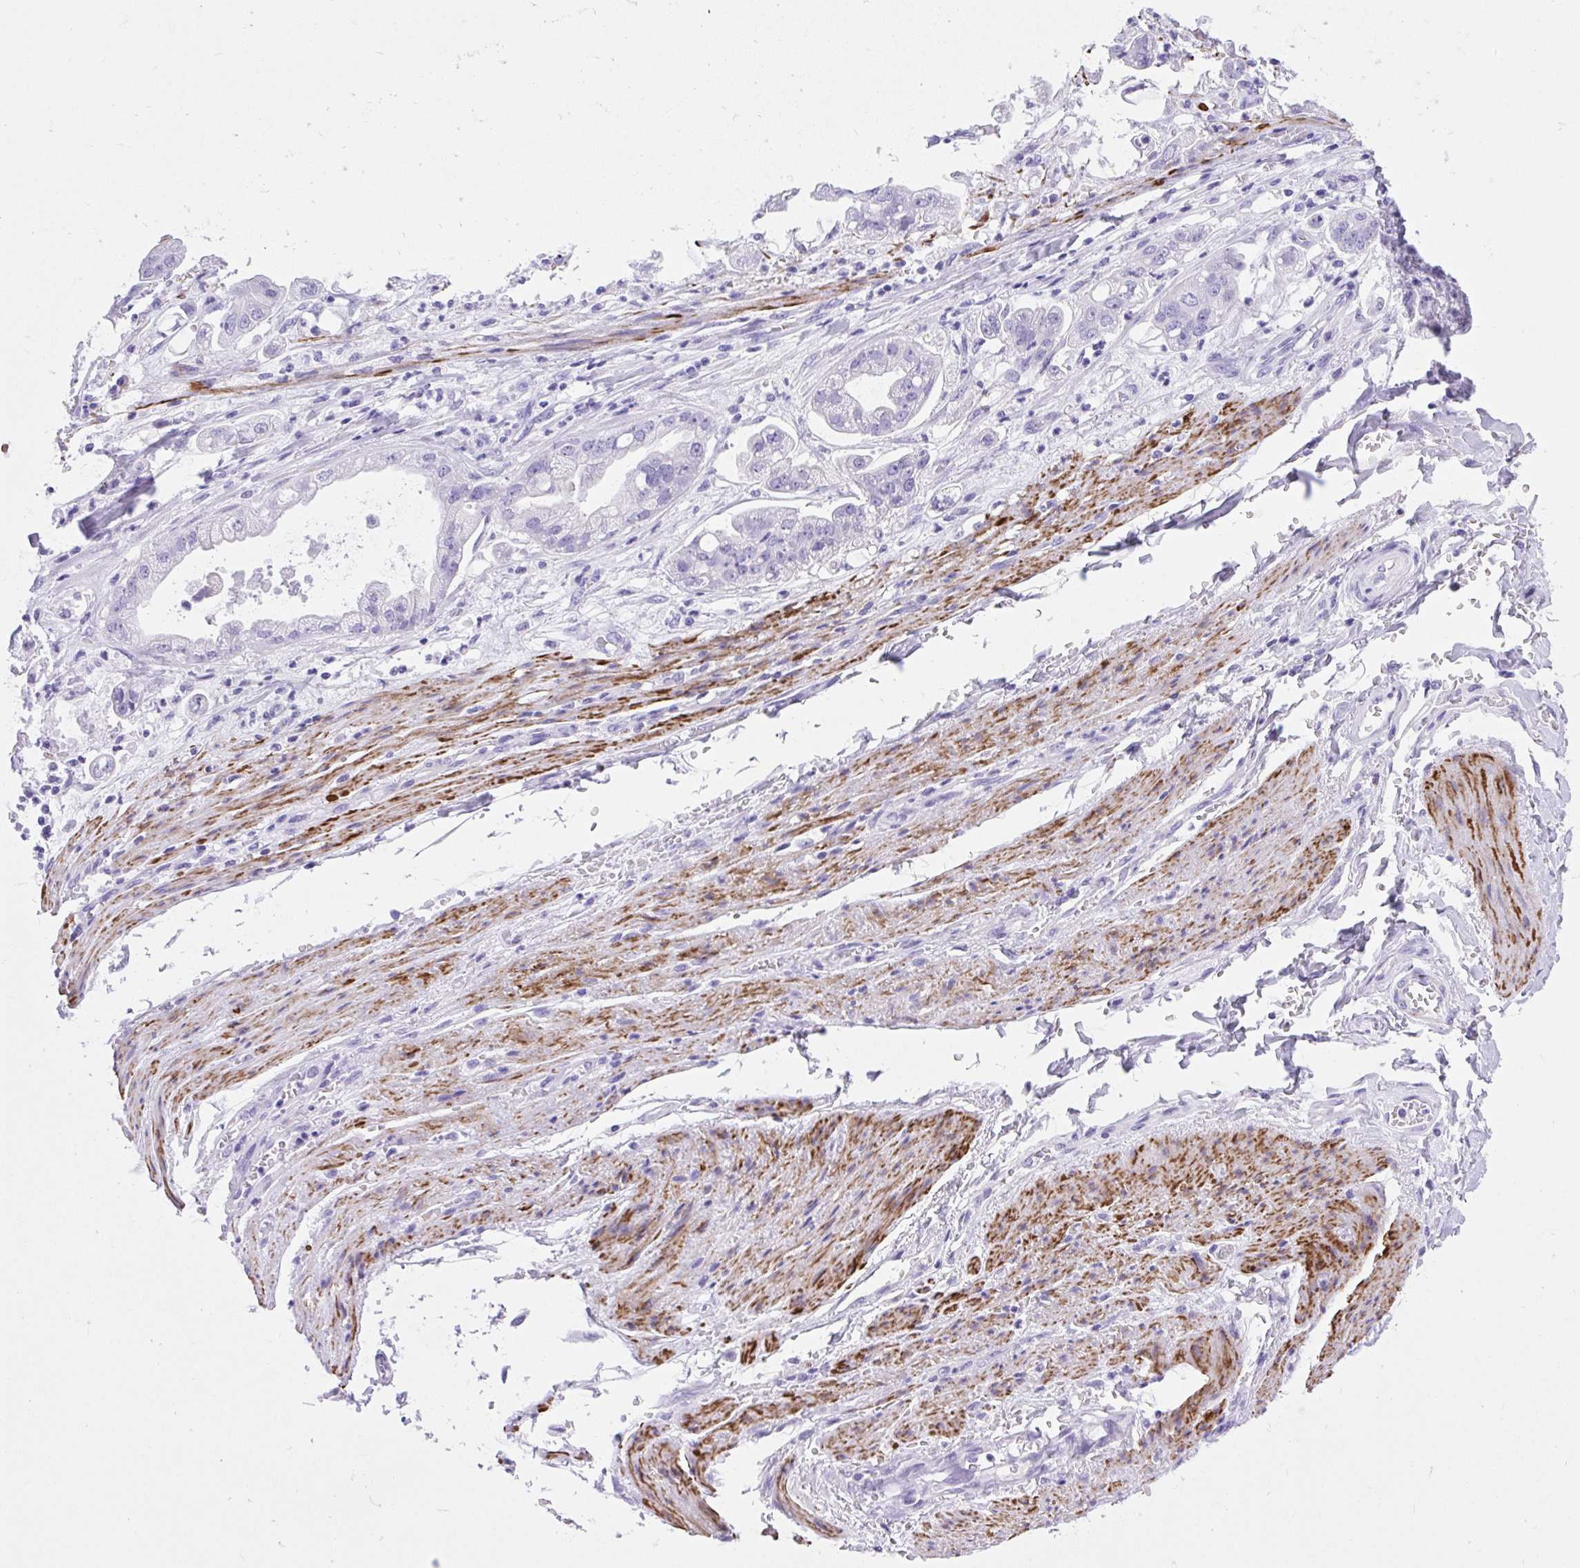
{"staining": {"intensity": "negative", "quantity": "none", "location": "none"}, "tissue": "stomach cancer", "cell_type": "Tumor cells", "image_type": "cancer", "snomed": [{"axis": "morphology", "description": "Adenocarcinoma, NOS"}, {"axis": "topography", "description": "Stomach"}], "caption": "A histopathology image of adenocarcinoma (stomach) stained for a protein displays no brown staining in tumor cells.", "gene": "KCNN4", "patient": {"sex": "male", "age": 62}}